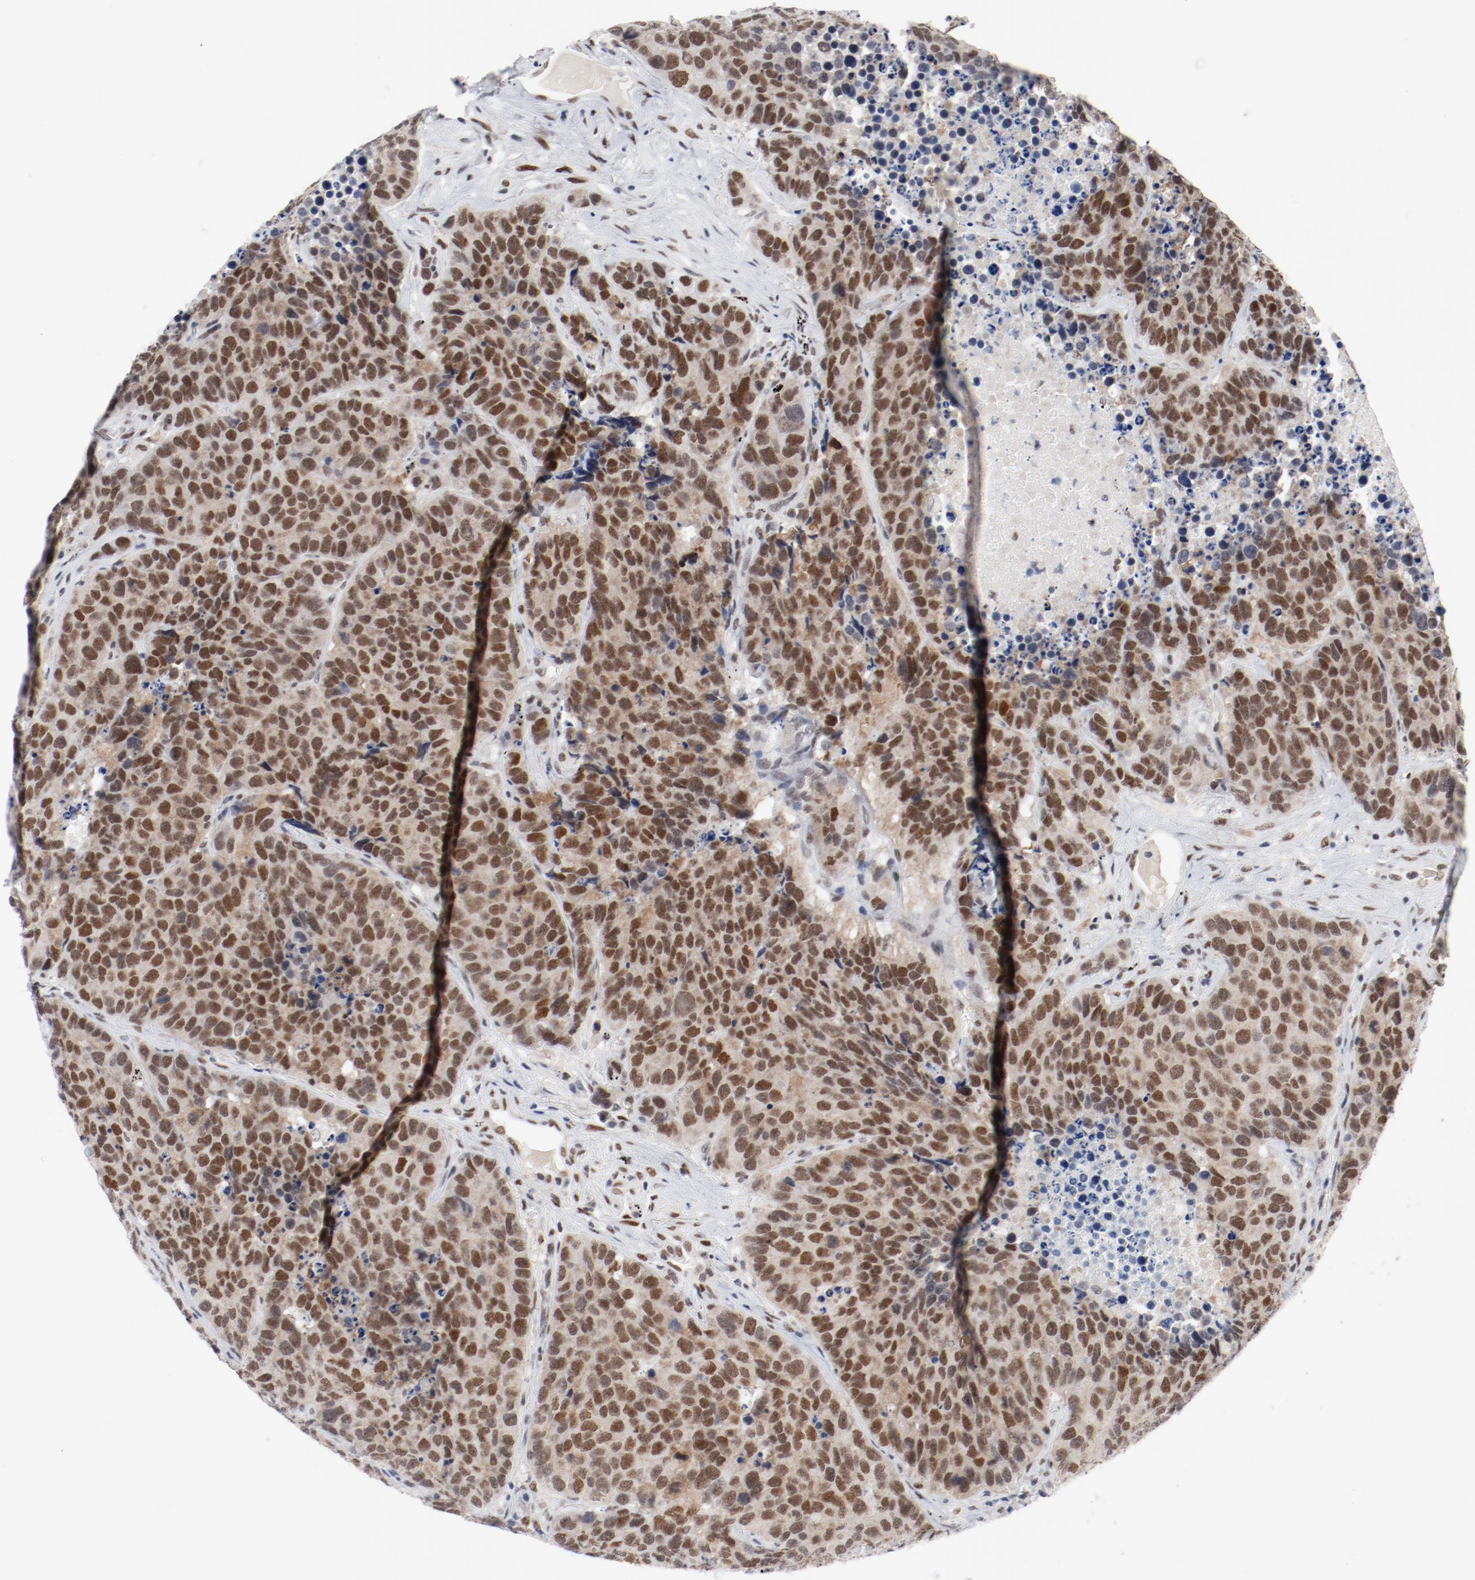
{"staining": {"intensity": "moderate", "quantity": ">75%", "location": "nuclear"}, "tissue": "carcinoid", "cell_type": "Tumor cells", "image_type": "cancer", "snomed": [{"axis": "morphology", "description": "Carcinoid, malignant, NOS"}, {"axis": "topography", "description": "Lung"}], "caption": "Carcinoid stained with immunohistochemistry (IHC) displays moderate nuclear staining in about >75% of tumor cells. (IHC, brightfield microscopy, high magnification).", "gene": "ARNT", "patient": {"sex": "male", "age": 60}}